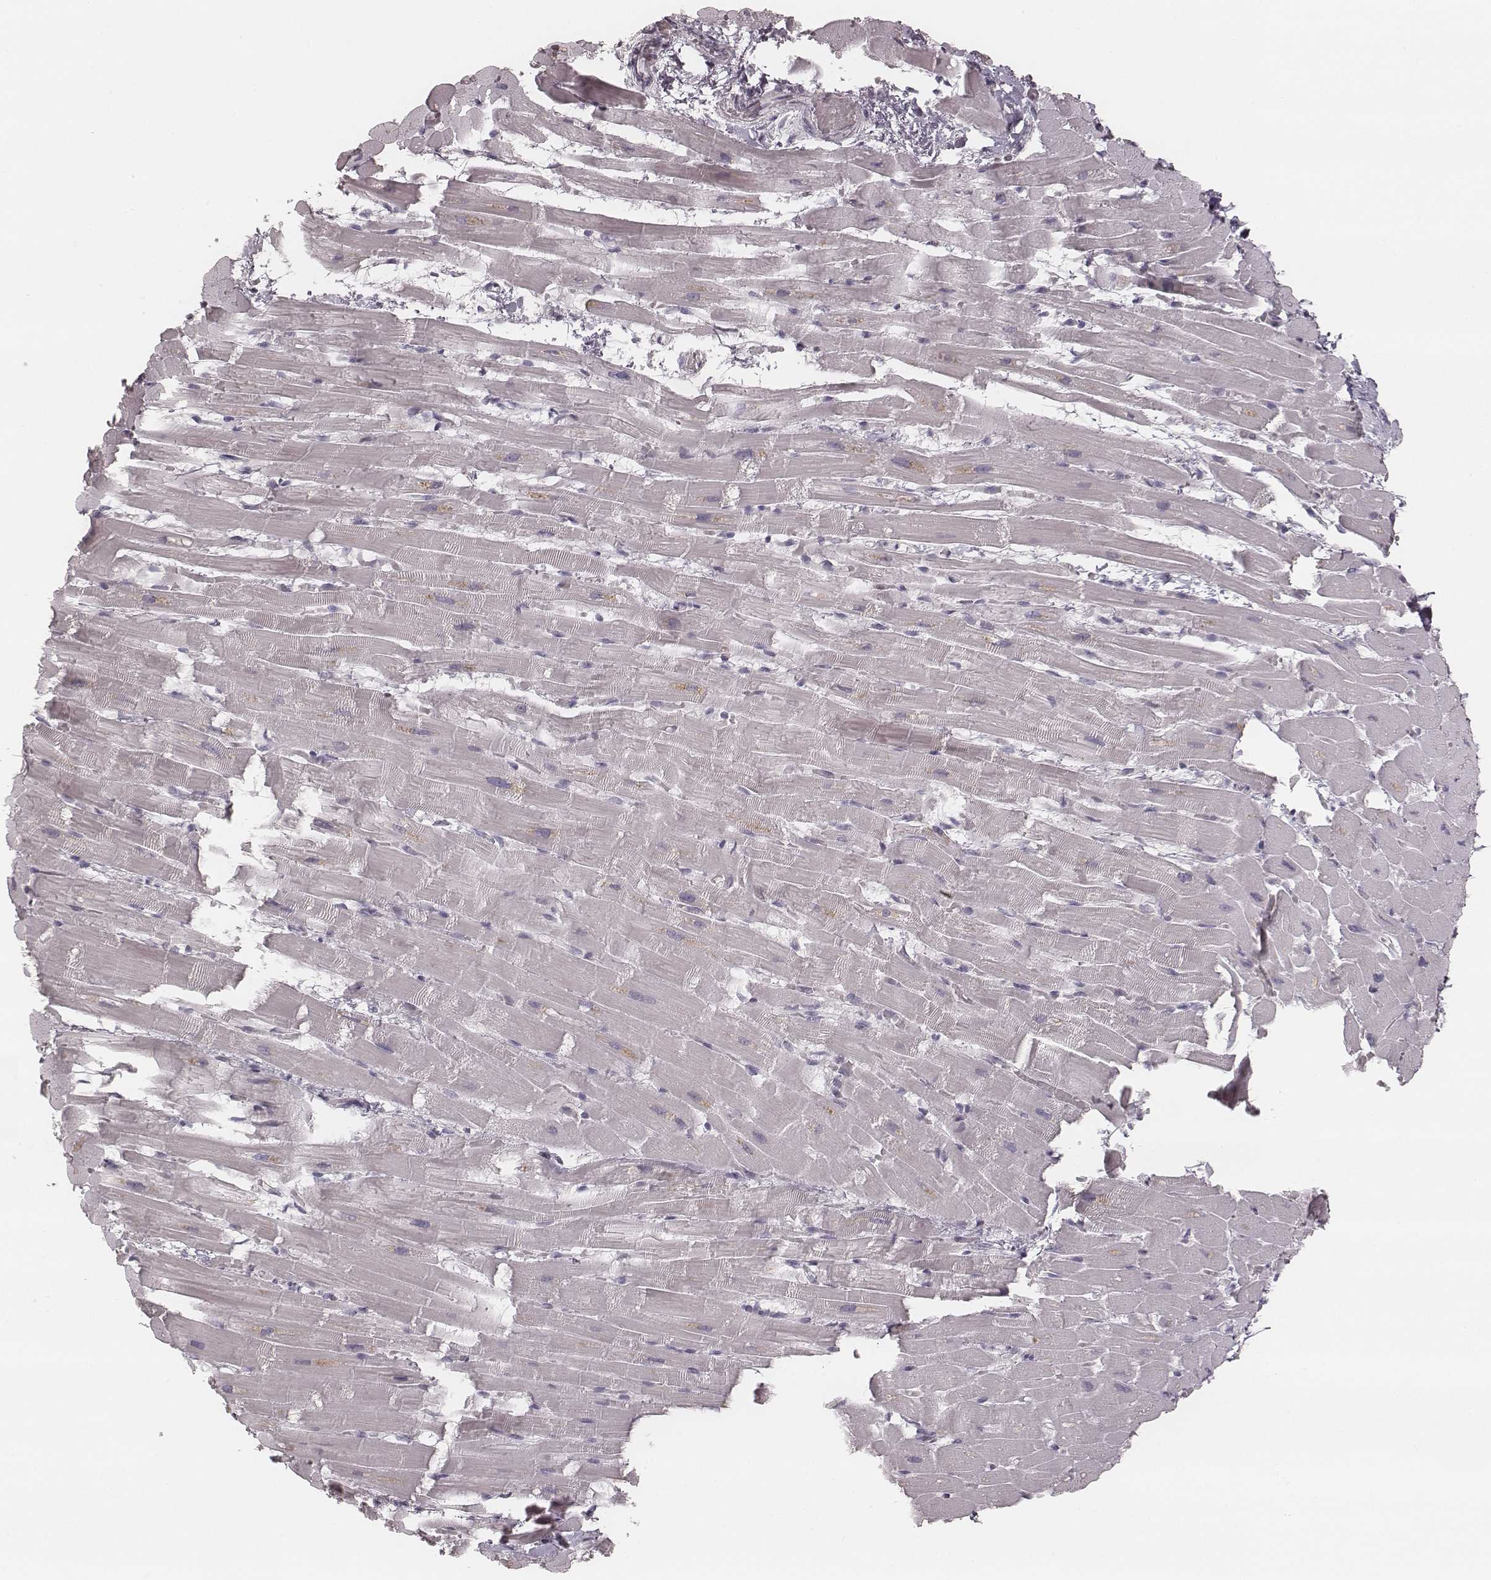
{"staining": {"intensity": "negative", "quantity": "none", "location": "none"}, "tissue": "heart muscle", "cell_type": "Cardiomyocytes", "image_type": "normal", "snomed": [{"axis": "morphology", "description": "Normal tissue, NOS"}, {"axis": "topography", "description": "Heart"}], "caption": "This is a micrograph of IHC staining of normal heart muscle, which shows no staining in cardiomyocytes.", "gene": "SMIM24", "patient": {"sex": "male", "age": 37}}